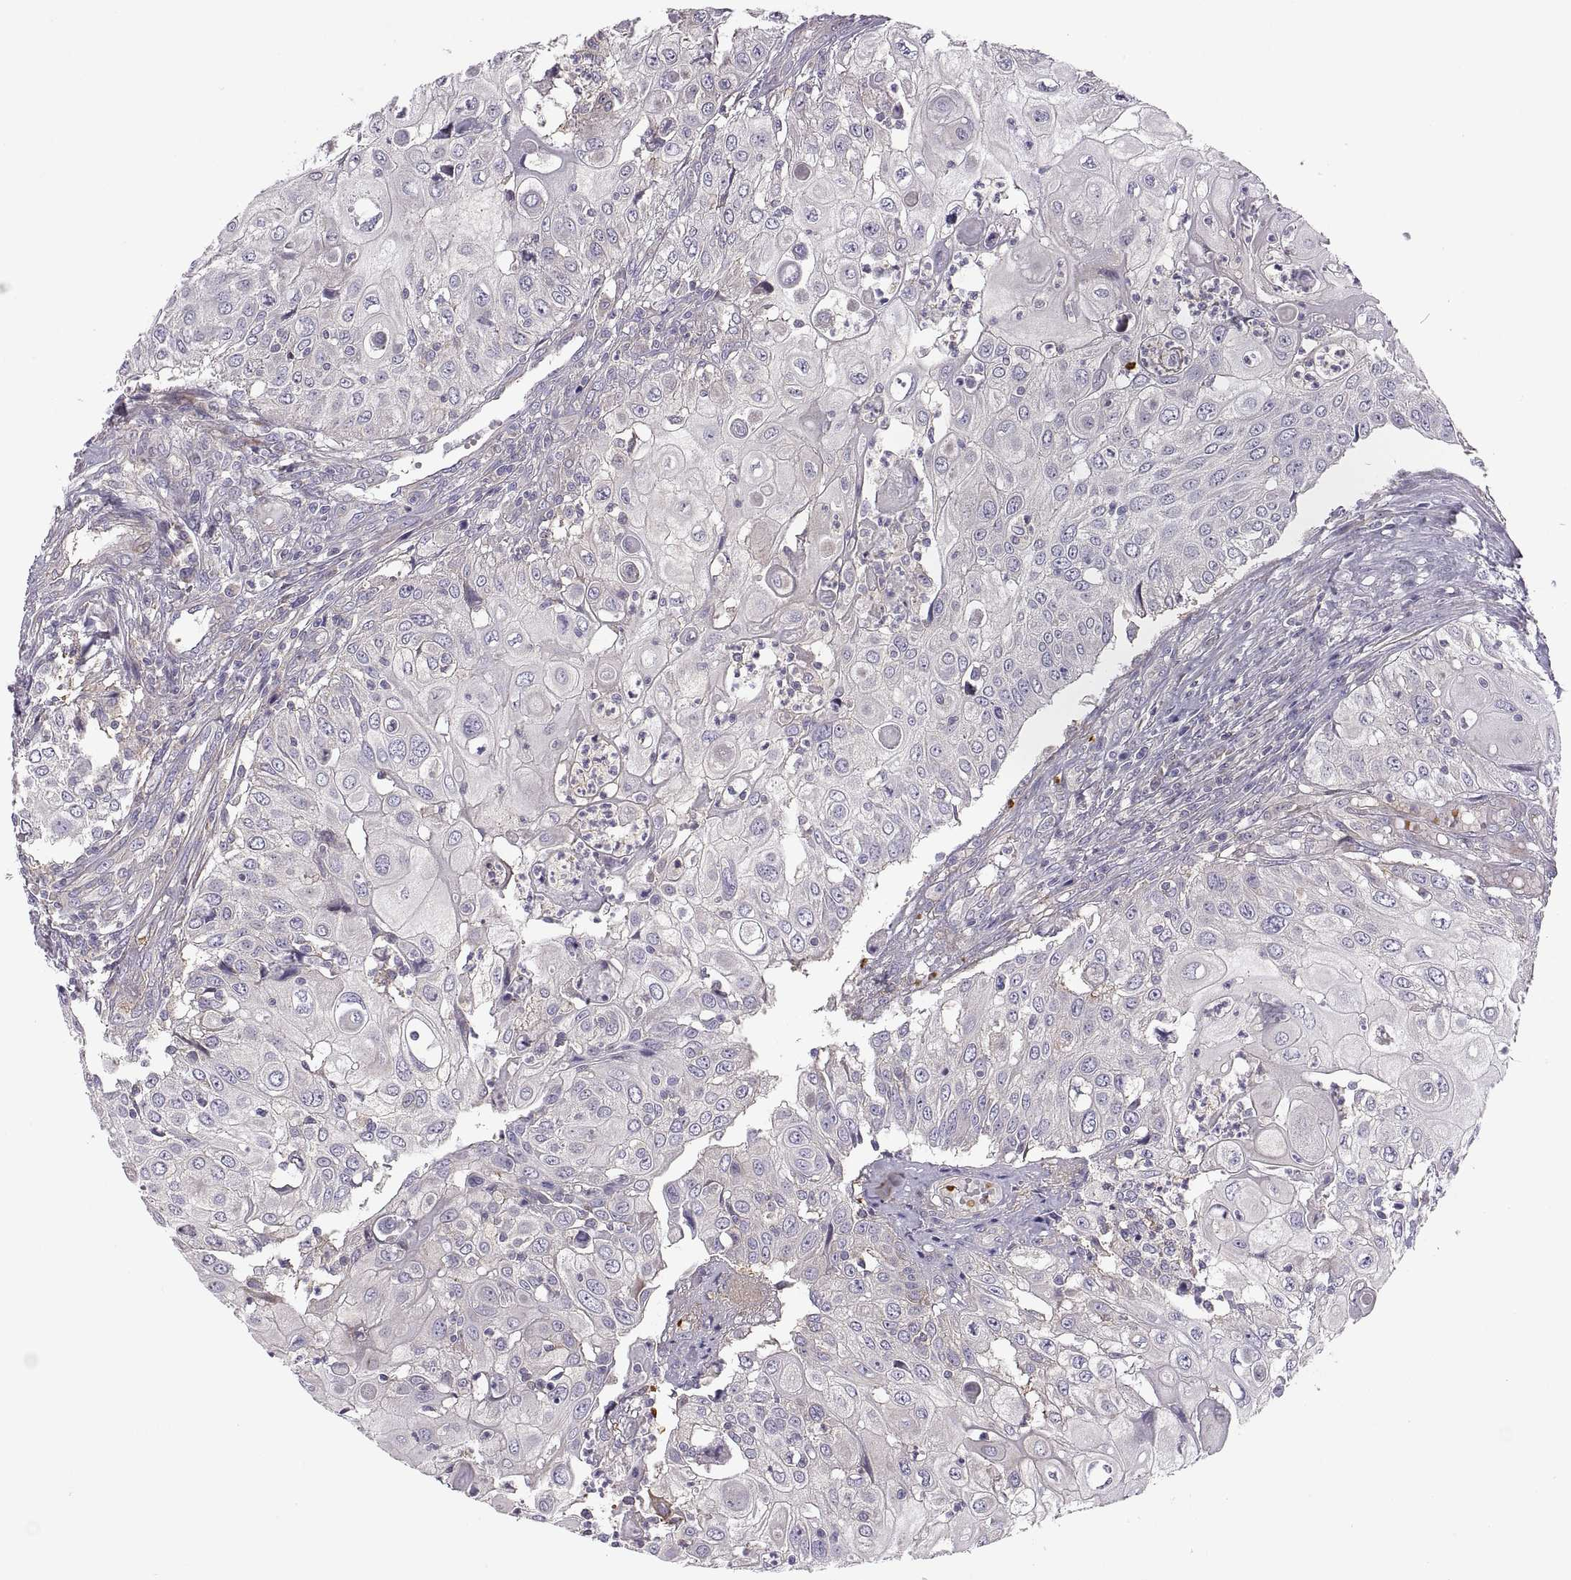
{"staining": {"intensity": "negative", "quantity": "none", "location": "none"}, "tissue": "urothelial cancer", "cell_type": "Tumor cells", "image_type": "cancer", "snomed": [{"axis": "morphology", "description": "Urothelial carcinoma, High grade"}, {"axis": "topography", "description": "Urinary bladder"}], "caption": "Immunohistochemistry of human urothelial cancer reveals no staining in tumor cells.", "gene": "SPATA32", "patient": {"sex": "female", "age": 79}}